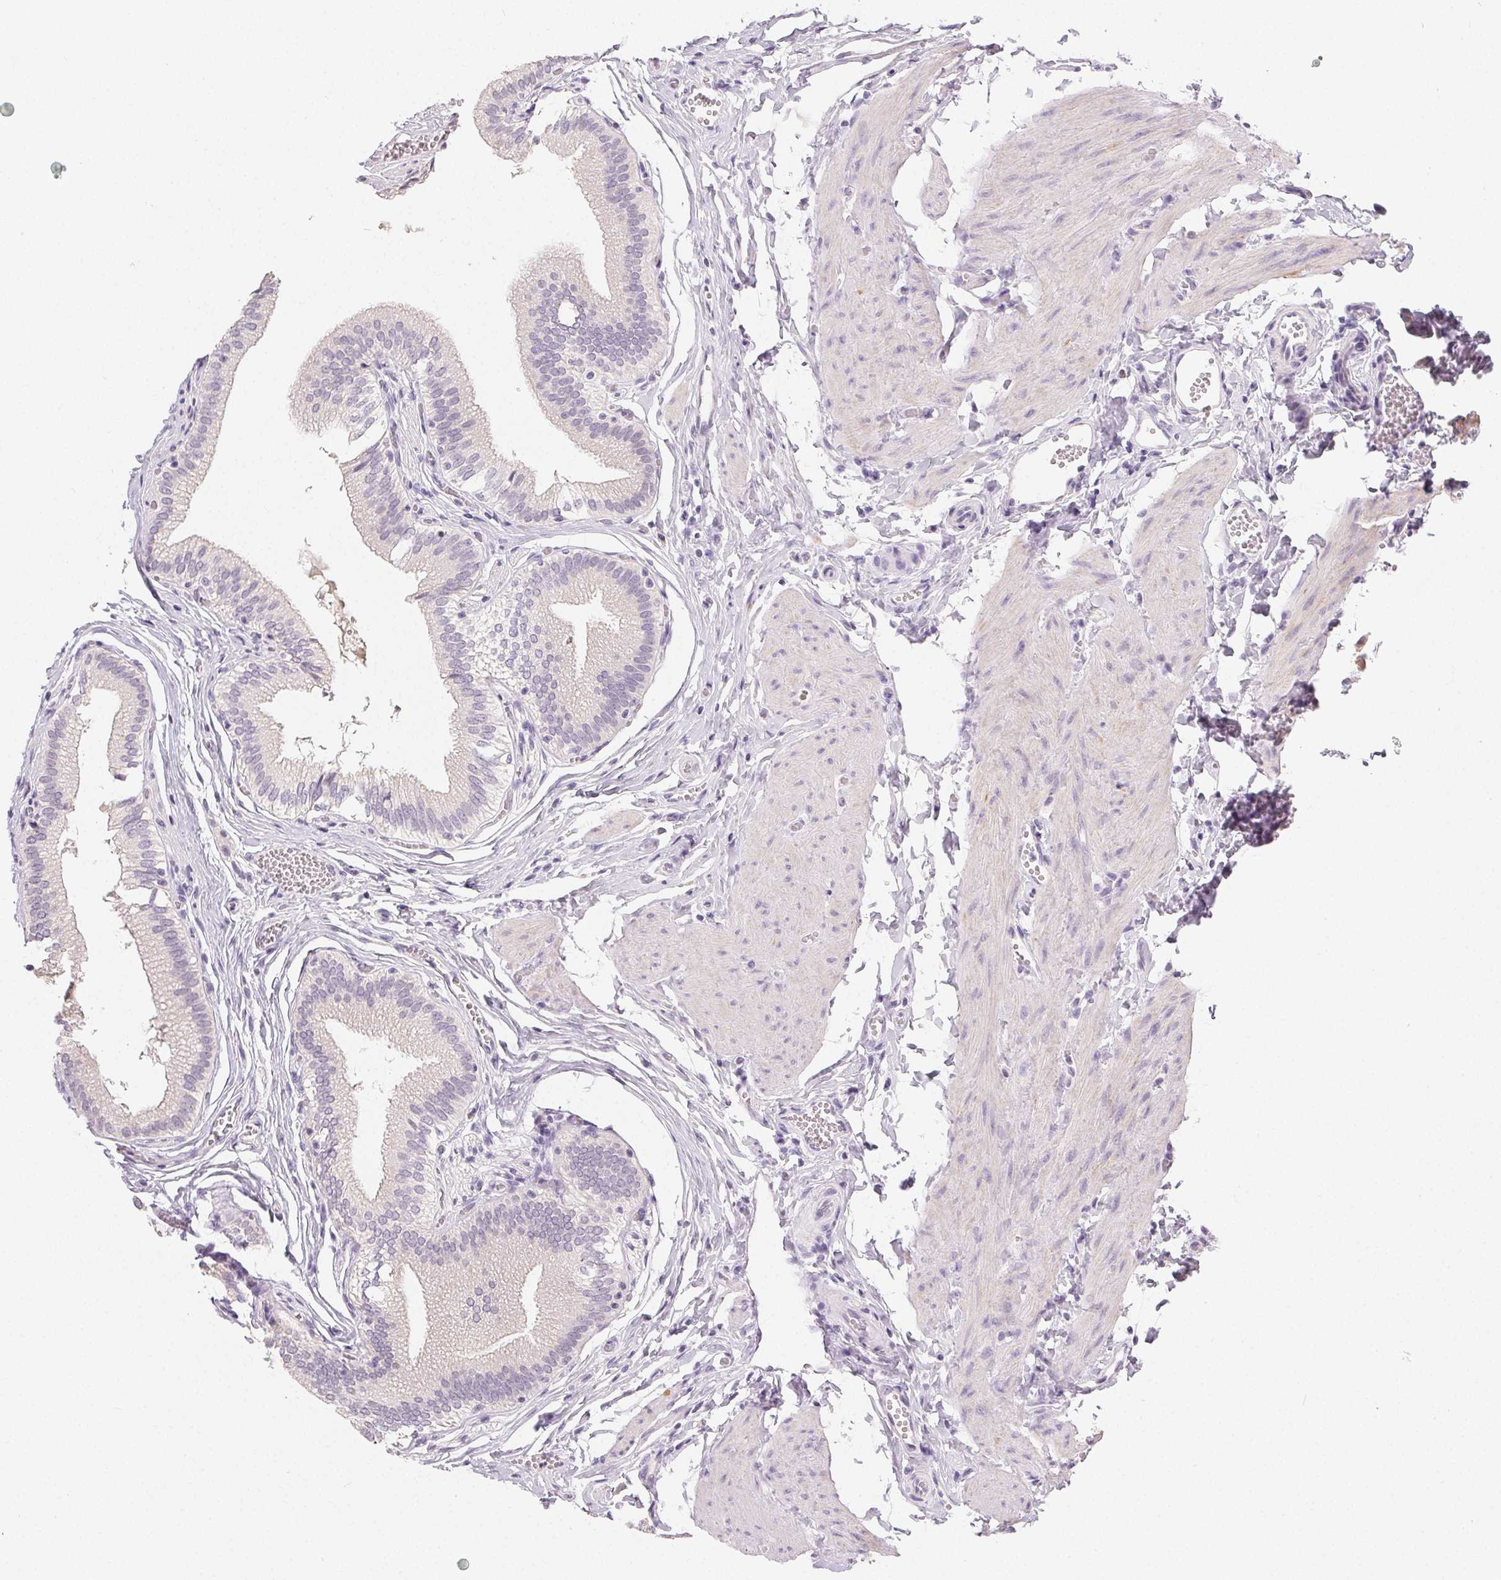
{"staining": {"intensity": "negative", "quantity": "none", "location": "none"}, "tissue": "gallbladder", "cell_type": "Glandular cells", "image_type": "normal", "snomed": [{"axis": "morphology", "description": "Normal tissue, NOS"}, {"axis": "topography", "description": "Gallbladder"}, {"axis": "topography", "description": "Peripheral nerve tissue"}], "caption": "IHC image of benign human gallbladder stained for a protein (brown), which reveals no expression in glandular cells. (DAB (3,3'-diaminobenzidine) immunohistochemistry visualized using brightfield microscopy, high magnification).", "gene": "MIOX", "patient": {"sex": "male", "age": 17}}